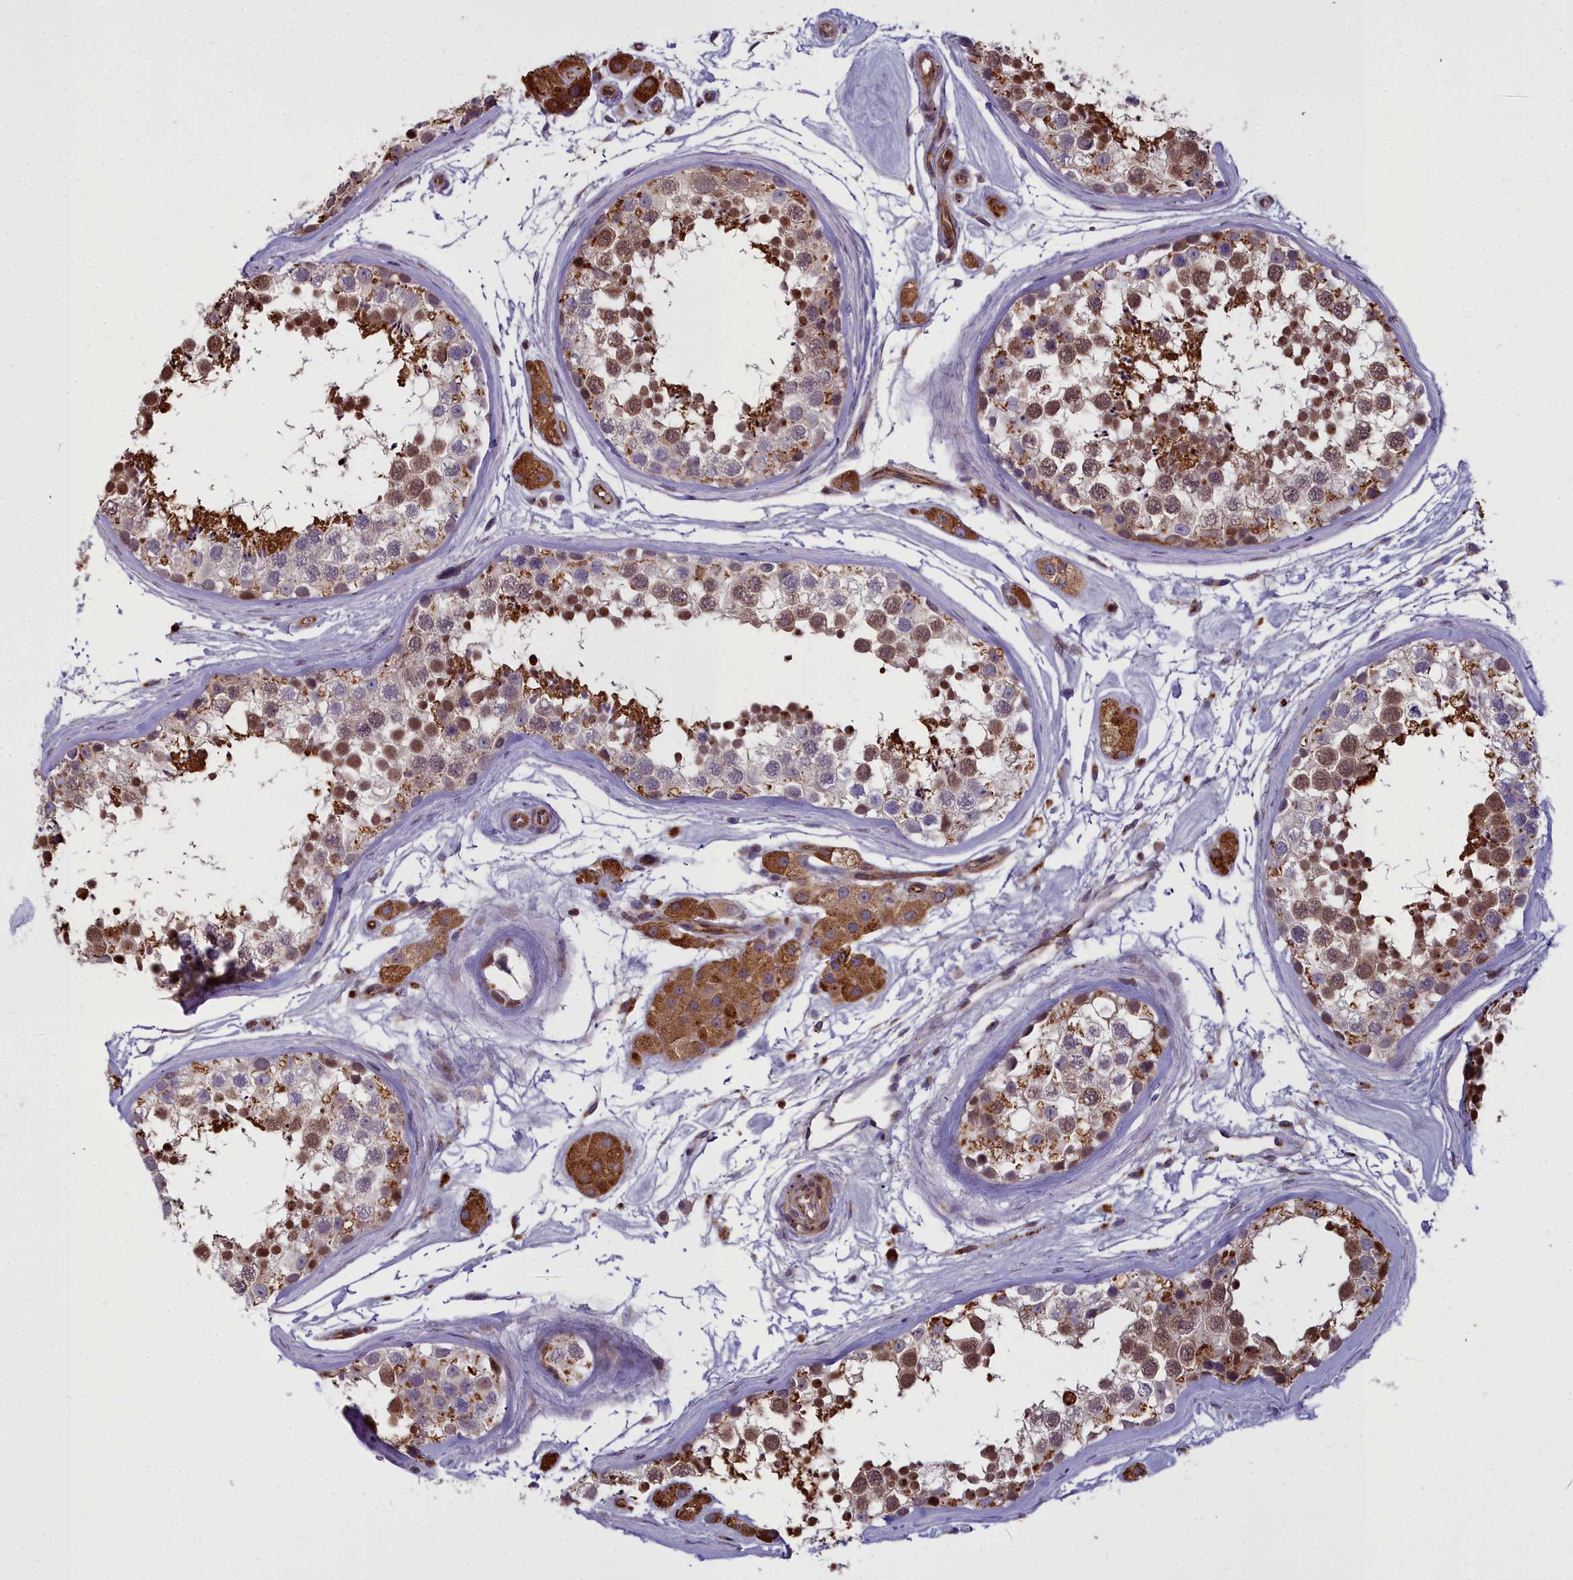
{"staining": {"intensity": "strong", "quantity": "25%-75%", "location": "cytoplasmic/membranous,nuclear"}, "tissue": "testis", "cell_type": "Cells in seminiferous ducts", "image_type": "normal", "snomed": [{"axis": "morphology", "description": "Normal tissue, NOS"}, {"axis": "topography", "description": "Testis"}], "caption": "High-magnification brightfield microscopy of benign testis stained with DAB (3,3'-diaminobenzidine) (brown) and counterstained with hematoxylin (blue). cells in seminiferous ducts exhibit strong cytoplasmic/membranous,nuclear expression is present in about25%-75% of cells.", "gene": "GLYATL3", "patient": {"sex": "male", "age": 56}}